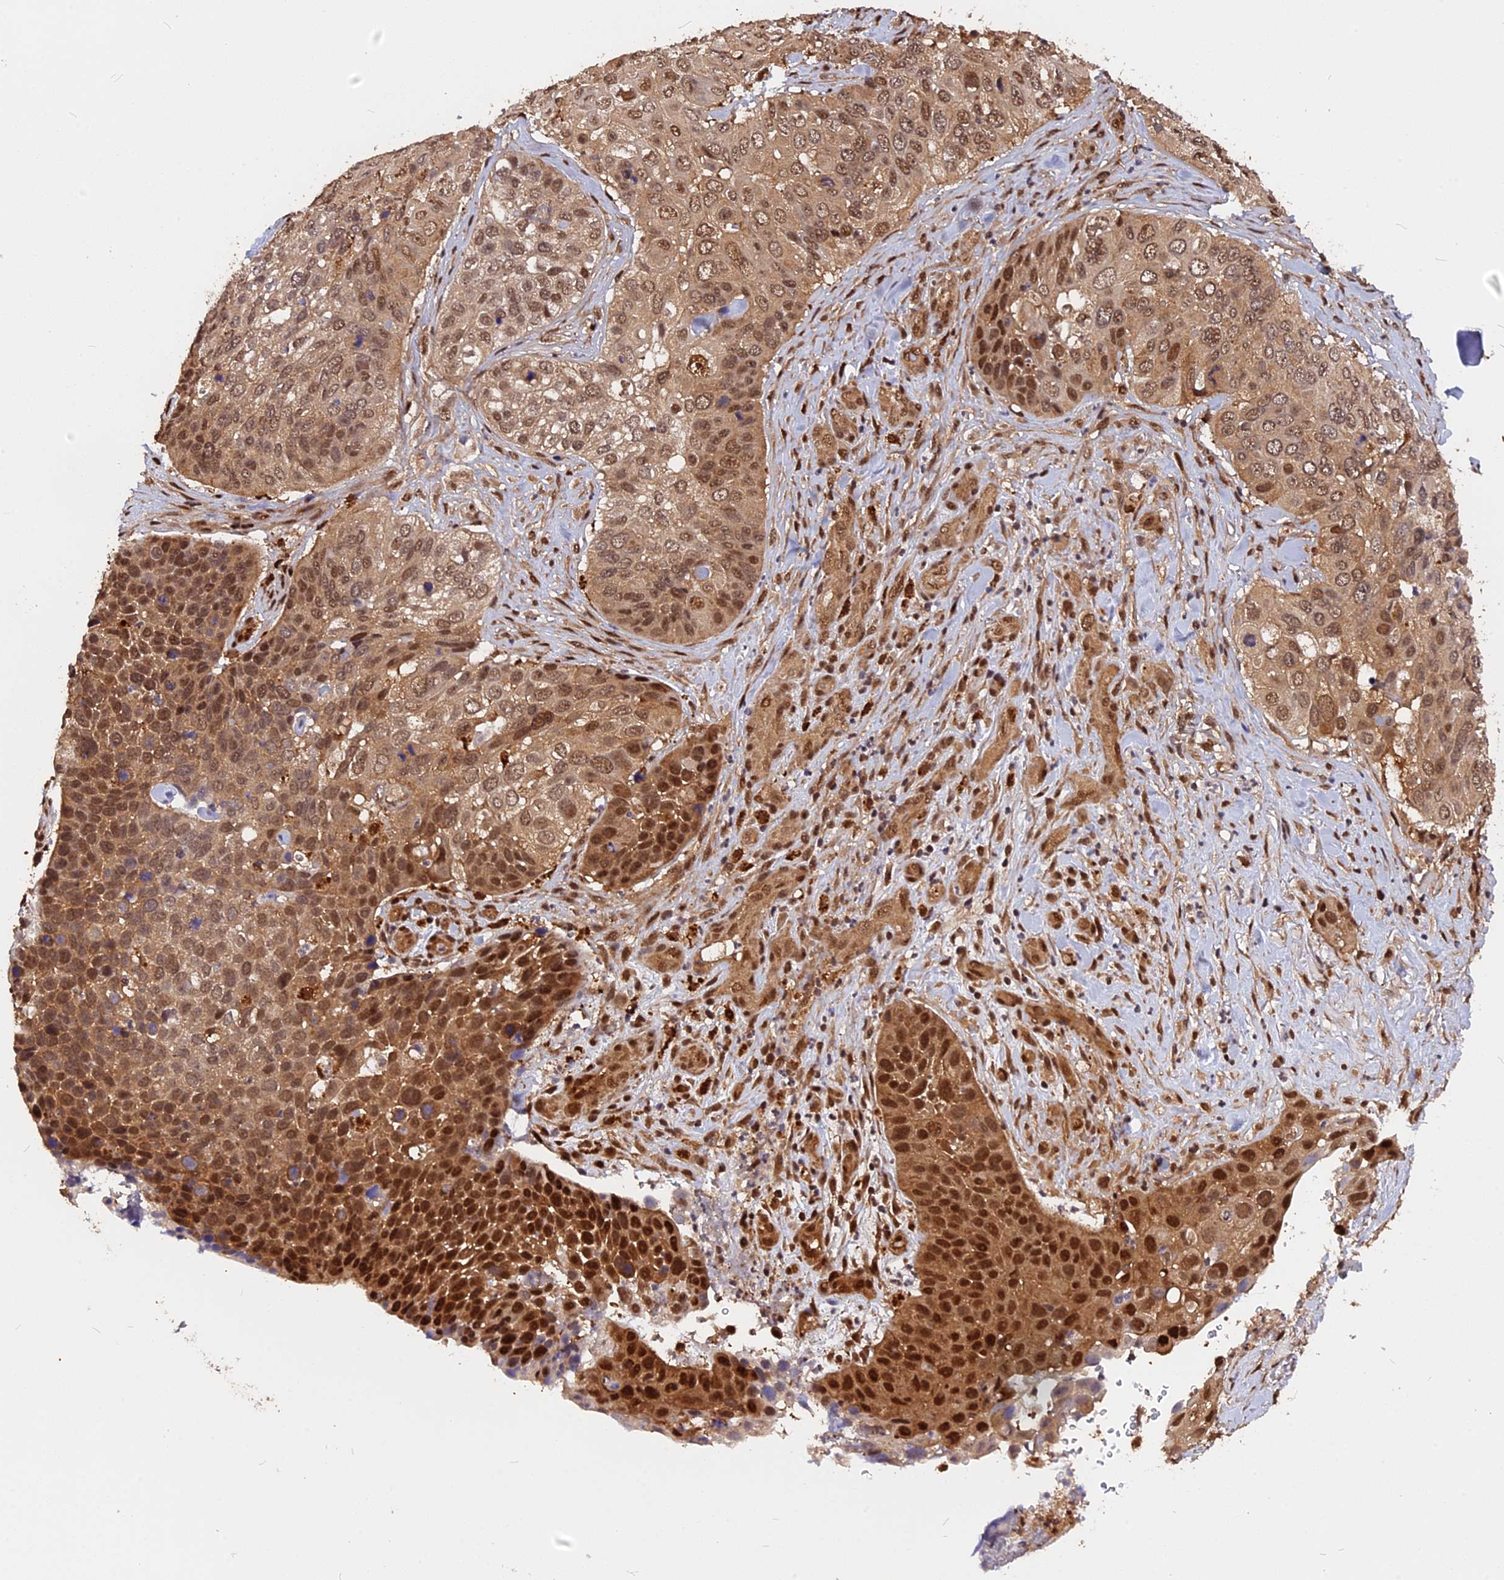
{"staining": {"intensity": "strong", "quantity": ">75%", "location": "cytoplasmic/membranous,nuclear"}, "tissue": "skin cancer", "cell_type": "Tumor cells", "image_type": "cancer", "snomed": [{"axis": "morphology", "description": "Basal cell carcinoma"}, {"axis": "topography", "description": "Skin"}], "caption": "Tumor cells show strong cytoplasmic/membranous and nuclear positivity in approximately >75% of cells in skin basal cell carcinoma.", "gene": "ADRM1", "patient": {"sex": "female", "age": 74}}